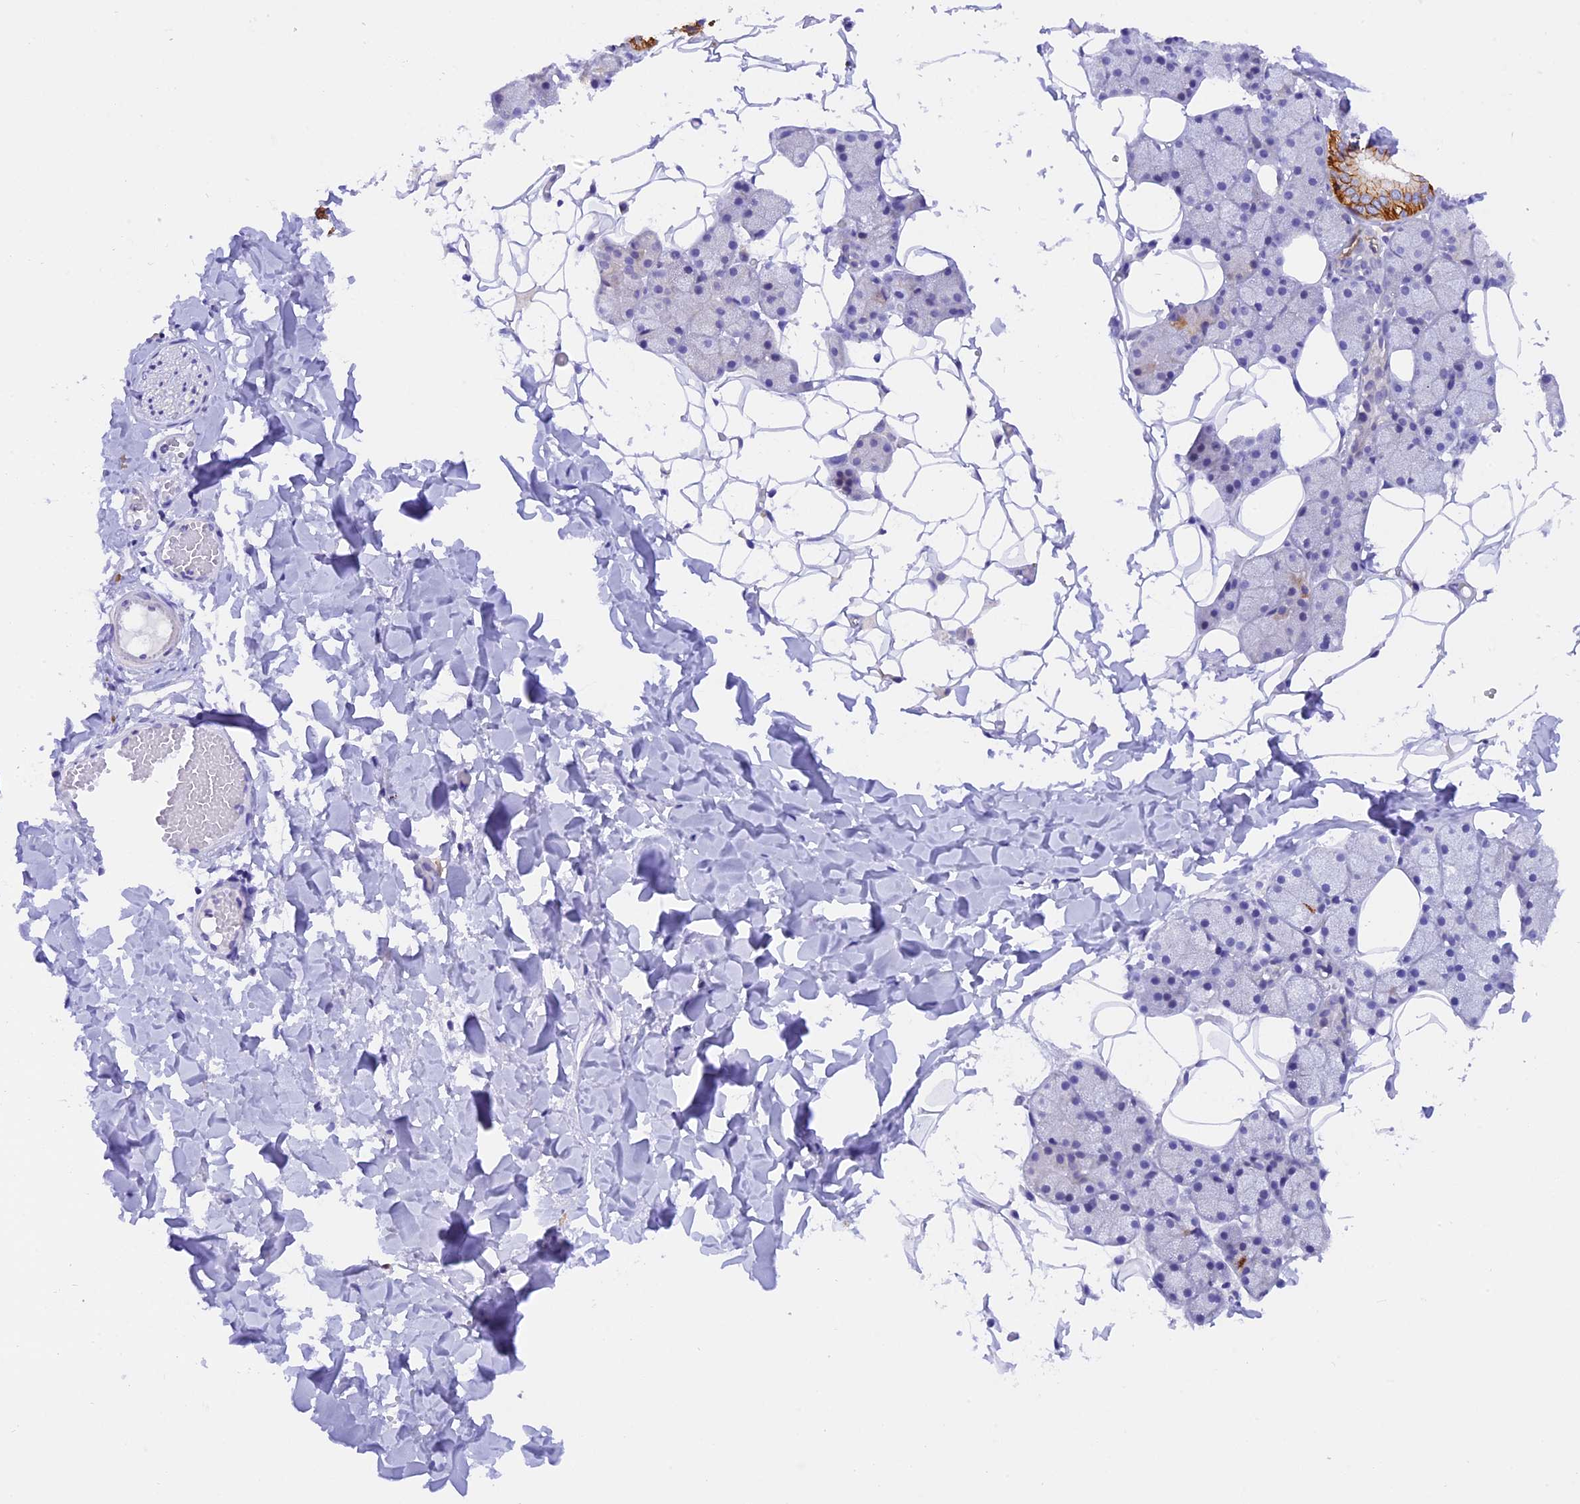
{"staining": {"intensity": "strong", "quantity": "<25%", "location": "cytoplasmic/membranous"}, "tissue": "salivary gland", "cell_type": "Glandular cells", "image_type": "normal", "snomed": [{"axis": "morphology", "description": "Normal tissue, NOS"}, {"axis": "topography", "description": "Salivary gland"}], "caption": "Protein analysis of normal salivary gland exhibits strong cytoplasmic/membranous staining in approximately <25% of glandular cells. (IHC, brightfield microscopy, high magnification).", "gene": "COL6A5", "patient": {"sex": "female", "age": 33}}